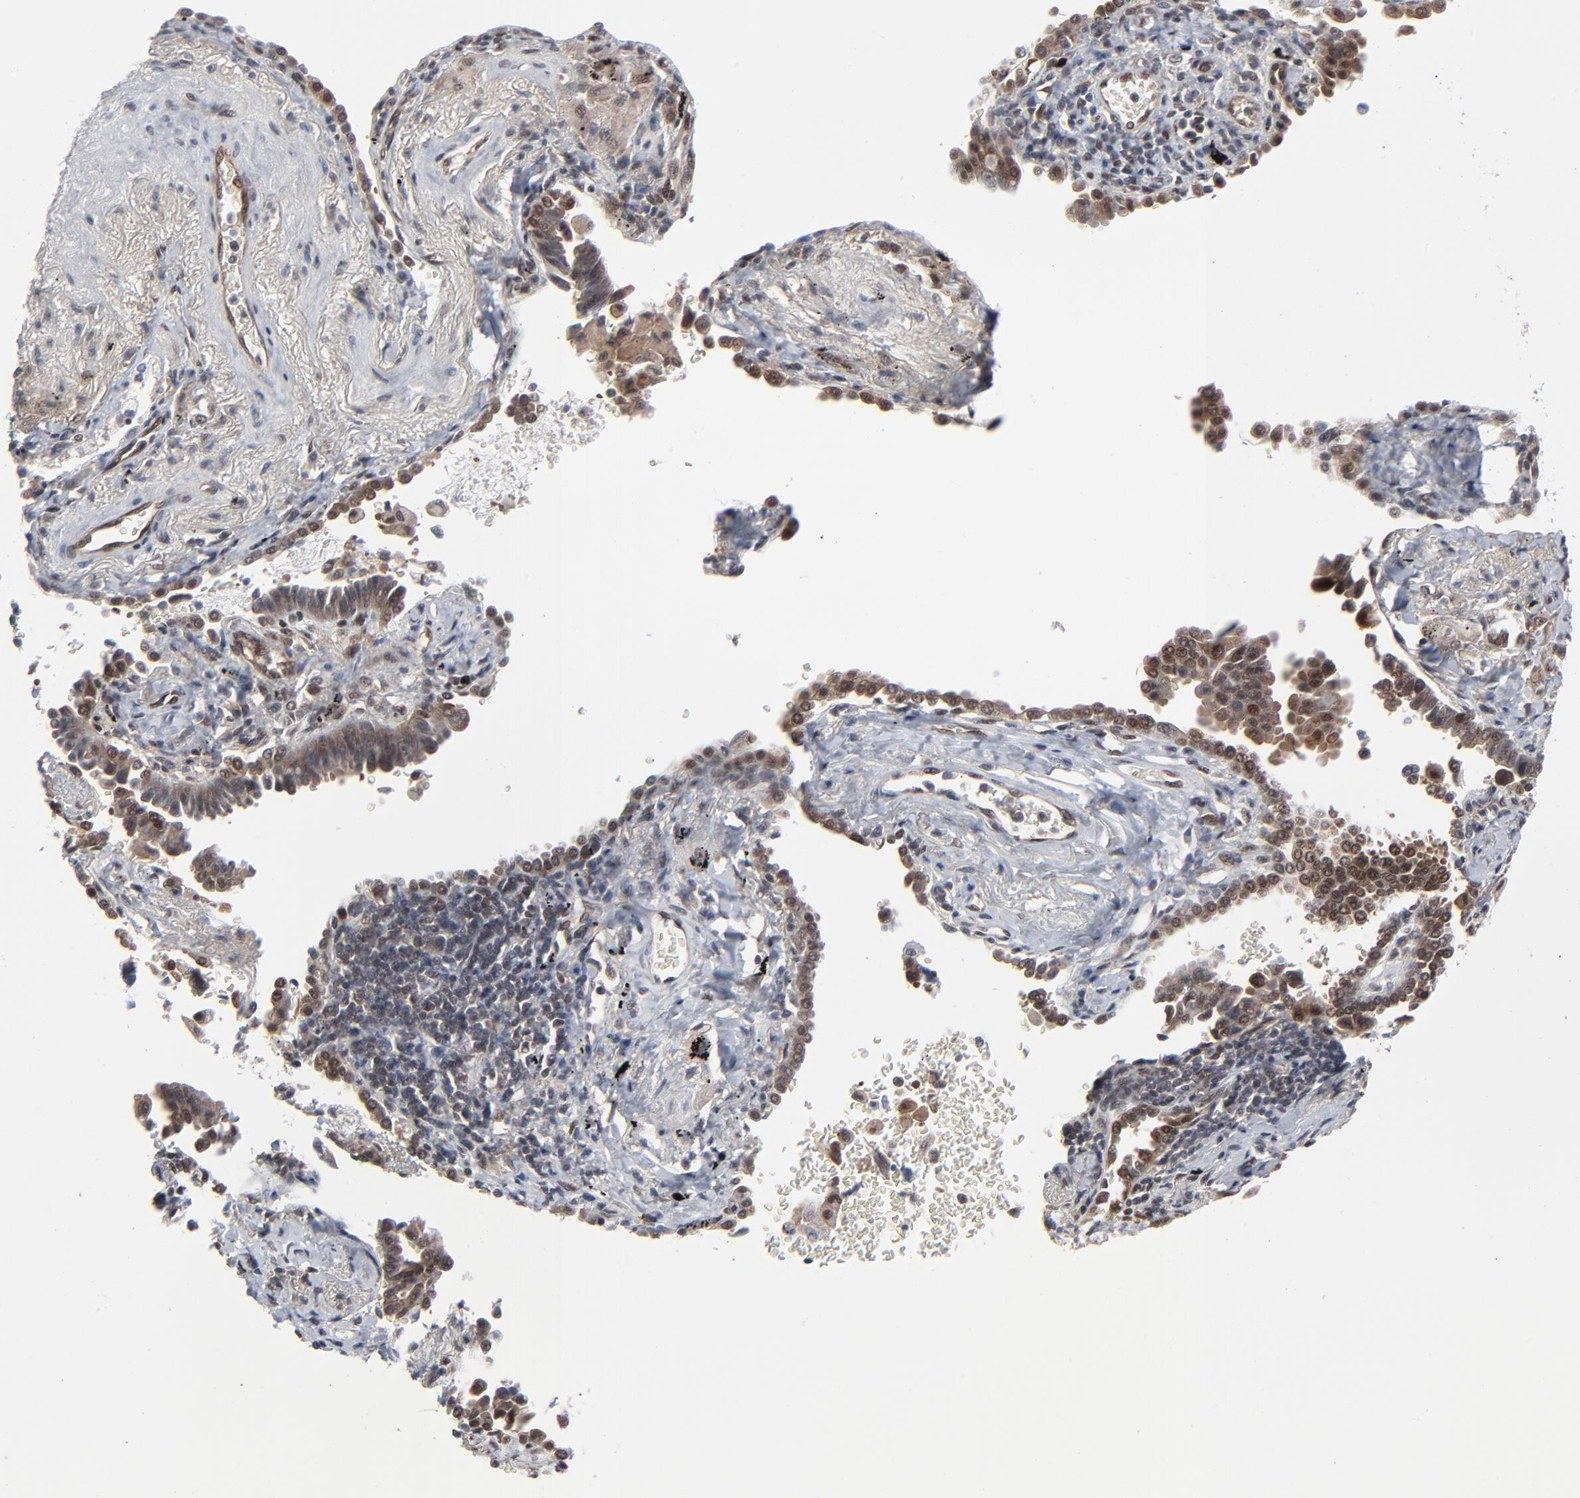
{"staining": {"intensity": "moderate", "quantity": ">75%", "location": "cytoplasmic/membranous,nuclear"}, "tissue": "lung cancer", "cell_type": "Tumor cells", "image_type": "cancer", "snomed": [{"axis": "morphology", "description": "Adenocarcinoma, NOS"}, {"axis": "topography", "description": "Lung"}], "caption": "Brown immunohistochemical staining in lung cancer (adenocarcinoma) demonstrates moderate cytoplasmic/membranous and nuclear expression in approximately >75% of tumor cells.", "gene": "AKT1", "patient": {"sex": "female", "age": 64}}